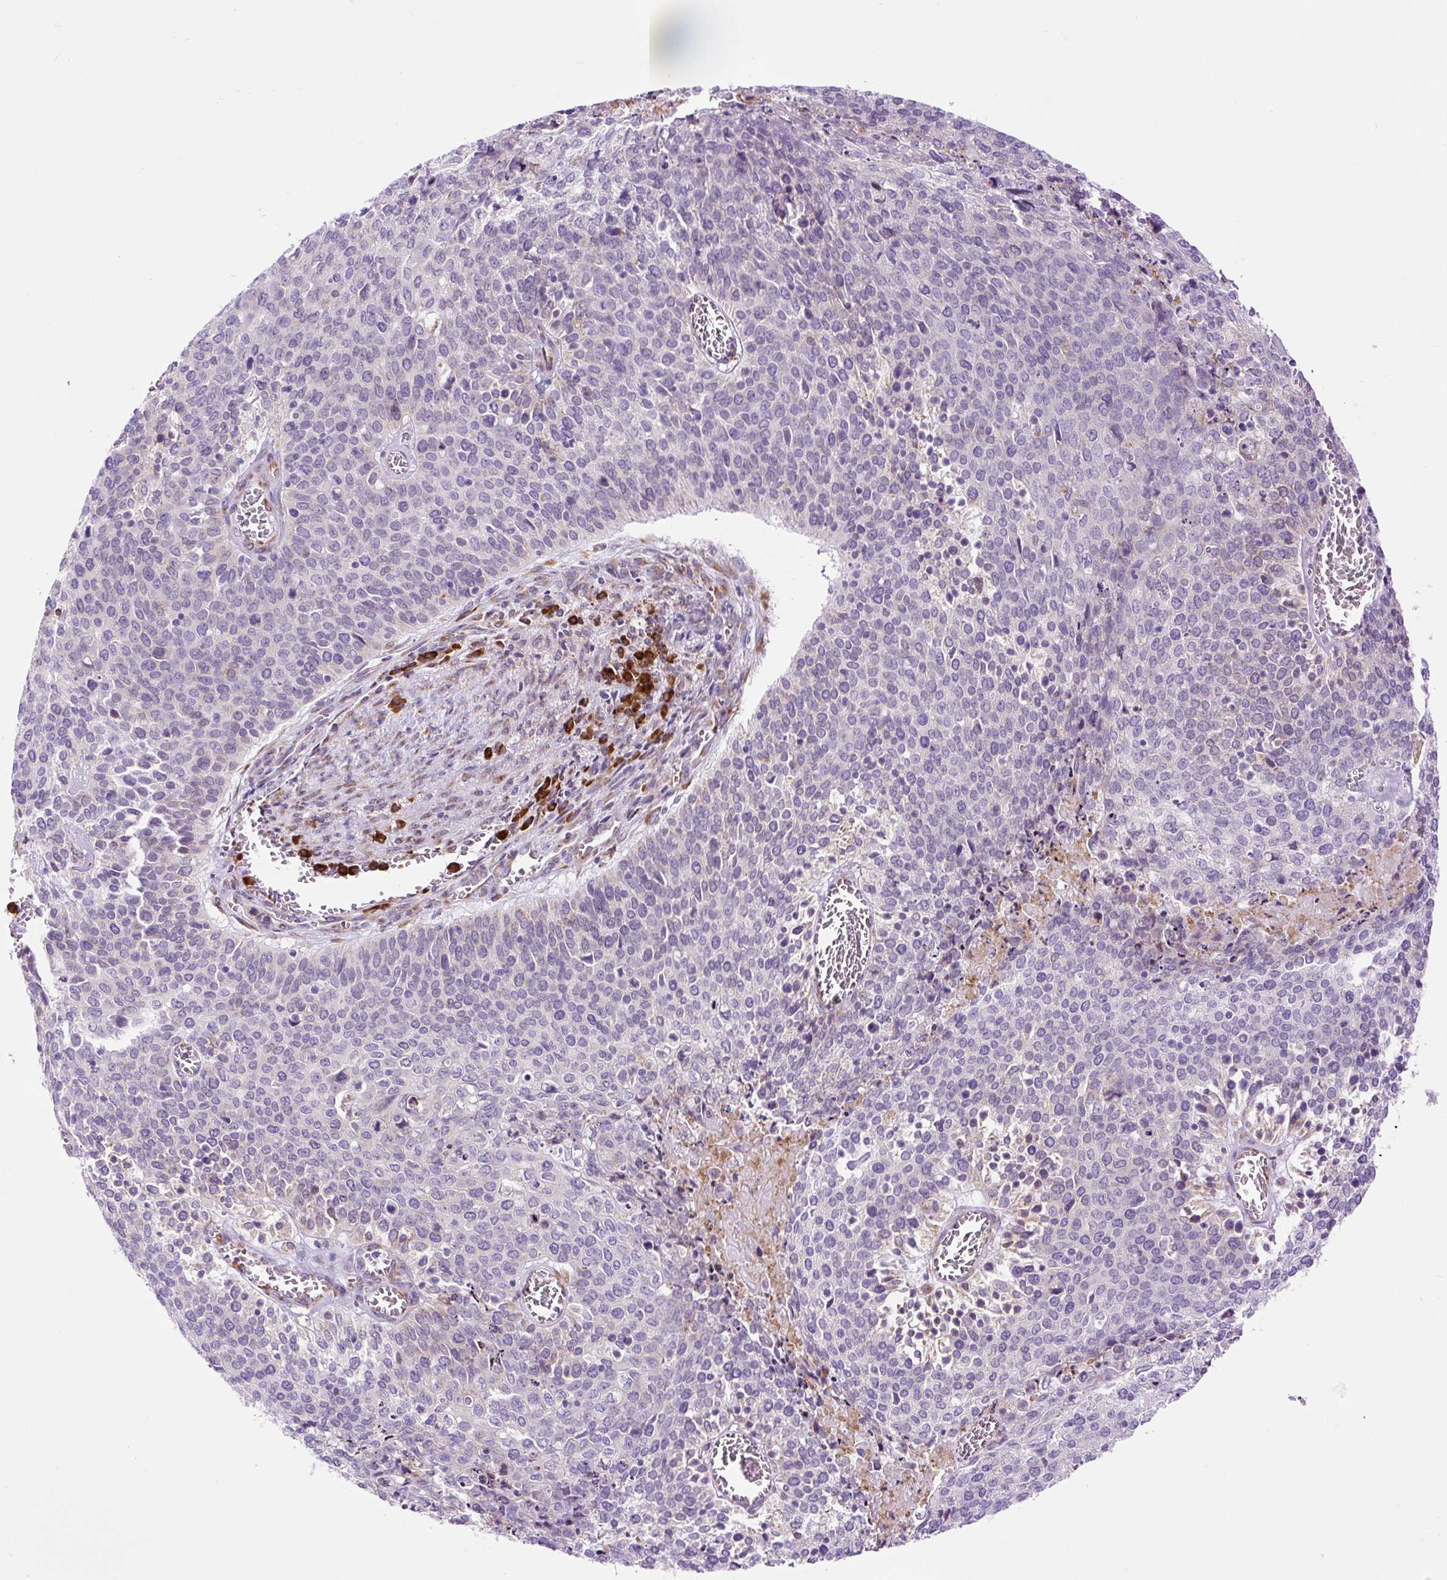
{"staining": {"intensity": "negative", "quantity": "none", "location": "none"}, "tissue": "cervical cancer", "cell_type": "Tumor cells", "image_type": "cancer", "snomed": [{"axis": "morphology", "description": "Squamous cell carcinoma, NOS"}, {"axis": "topography", "description": "Cervix"}], "caption": "Human cervical squamous cell carcinoma stained for a protein using IHC displays no positivity in tumor cells.", "gene": "DDOST", "patient": {"sex": "female", "age": 39}}